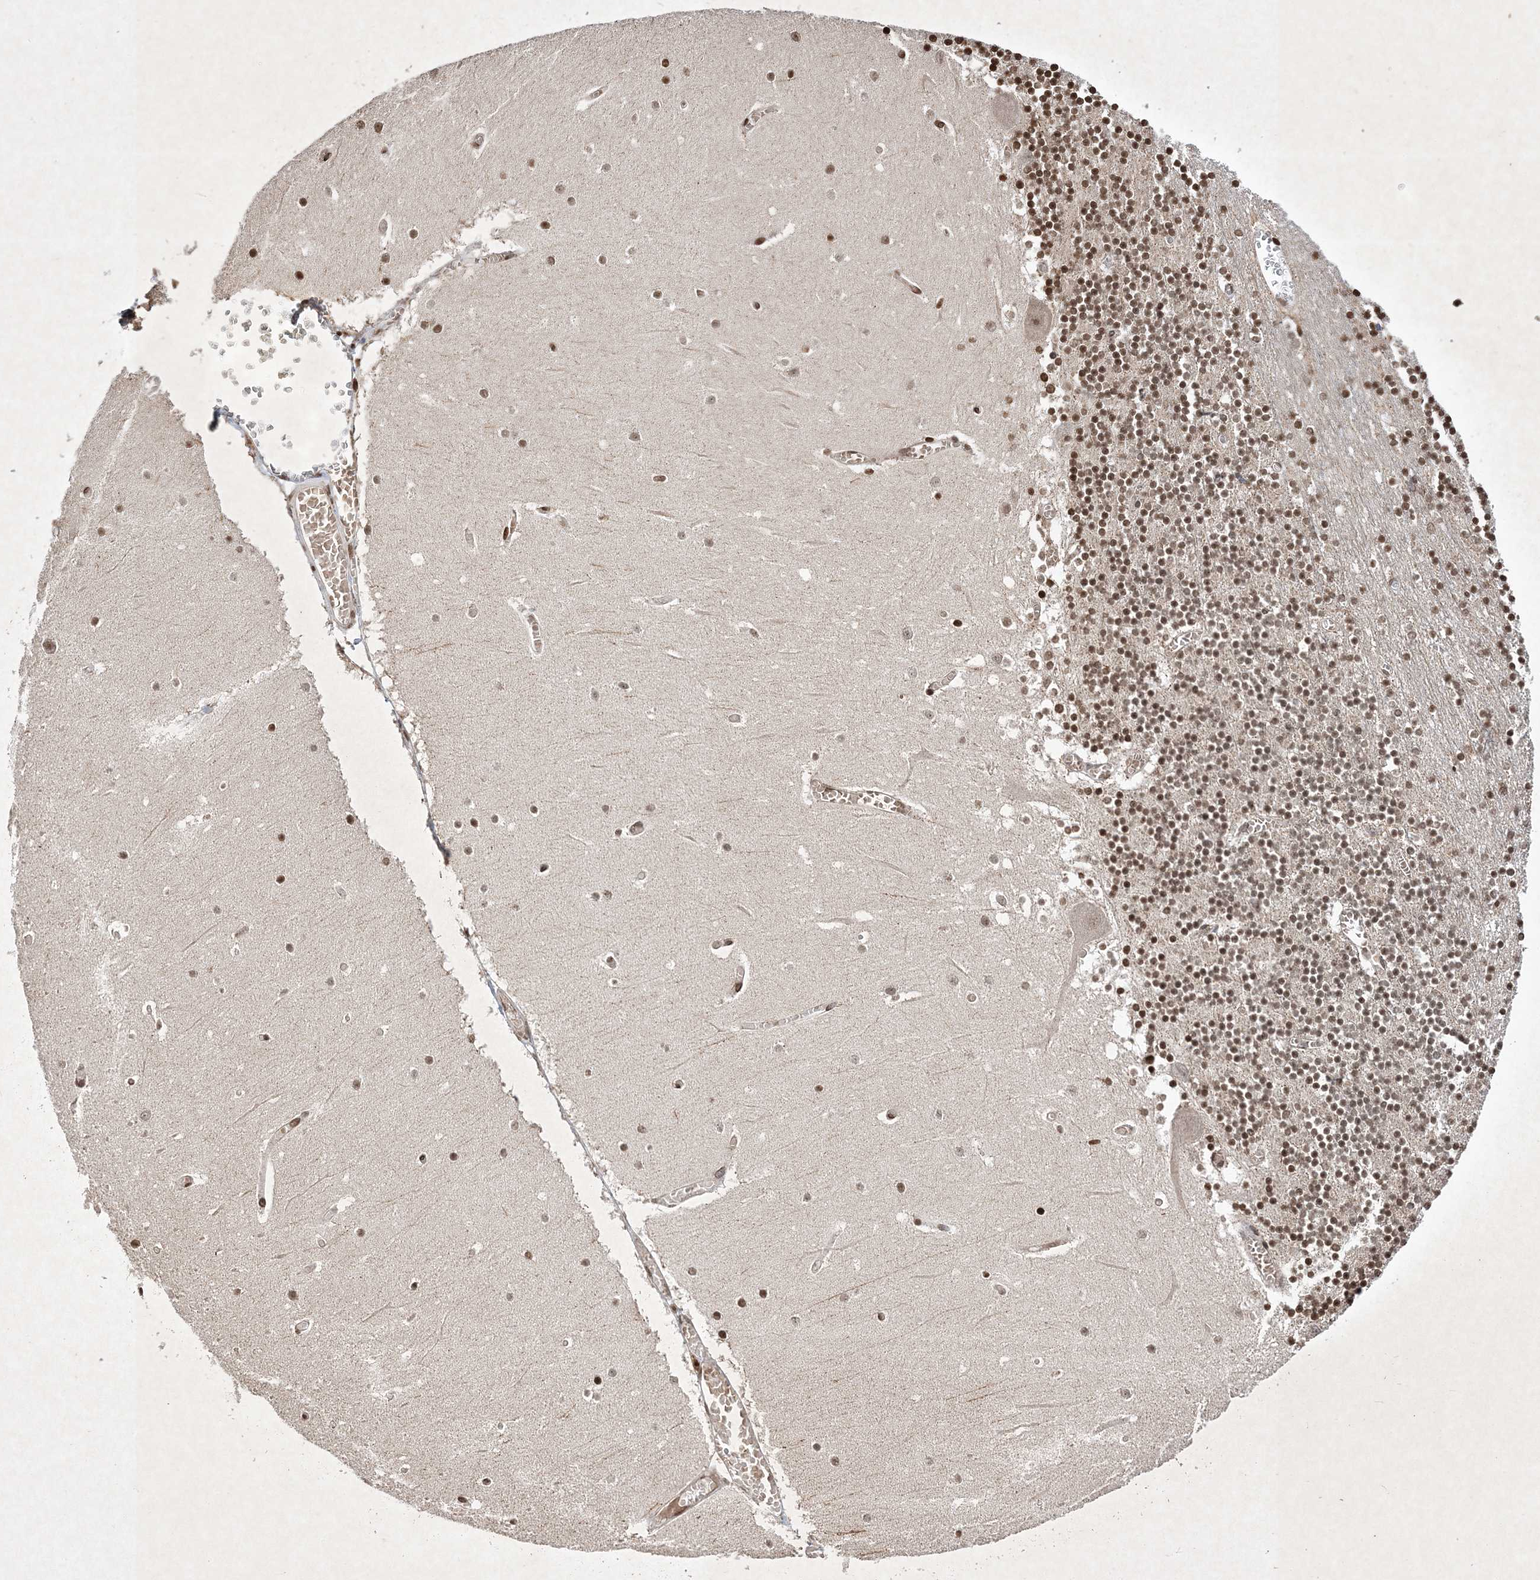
{"staining": {"intensity": "moderate", "quantity": "25%-75%", "location": "nuclear"}, "tissue": "cerebellum", "cell_type": "Cells in granular layer", "image_type": "normal", "snomed": [{"axis": "morphology", "description": "Normal tissue, NOS"}, {"axis": "topography", "description": "Cerebellum"}], "caption": "This micrograph shows IHC staining of benign cerebellum, with medium moderate nuclear positivity in approximately 25%-75% of cells in granular layer.", "gene": "NEDD9", "patient": {"sex": "female", "age": 28}}